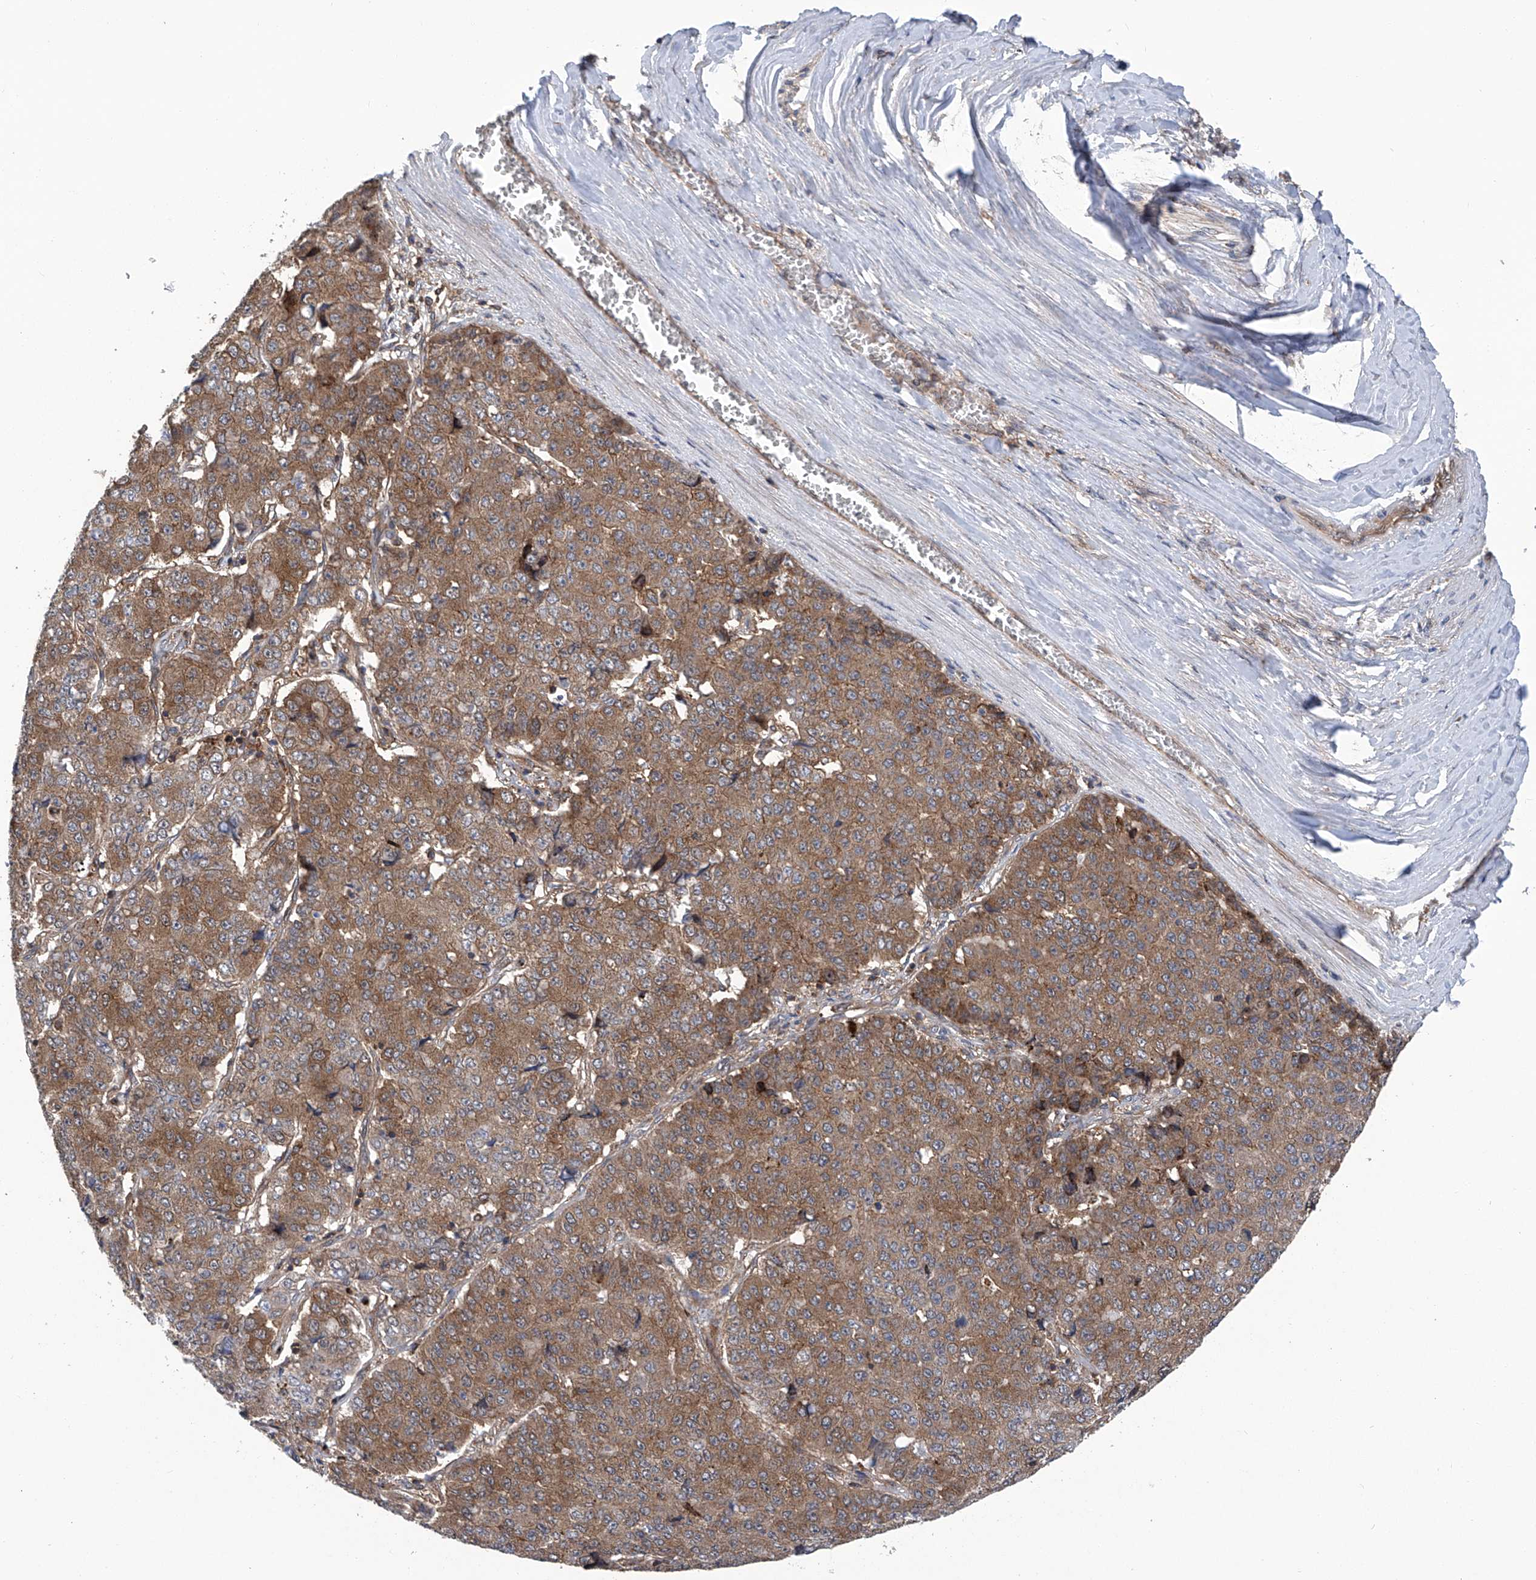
{"staining": {"intensity": "moderate", "quantity": ">75%", "location": "cytoplasmic/membranous"}, "tissue": "pancreatic cancer", "cell_type": "Tumor cells", "image_type": "cancer", "snomed": [{"axis": "morphology", "description": "Adenocarcinoma, NOS"}, {"axis": "topography", "description": "Pancreas"}], "caption": "The micrograph displays staining of pancreatic adenocarcinoma, revealing moderate cytoplasmic/membranous protein staining (brown color) within tumor cells. The staining is performed using DAB brown chromogen to label protein expression. The nuclei are counter-stained blue using hematoxylin.", "gene": "SMAP1", "patient": {"sex": "male", "age": 50}}